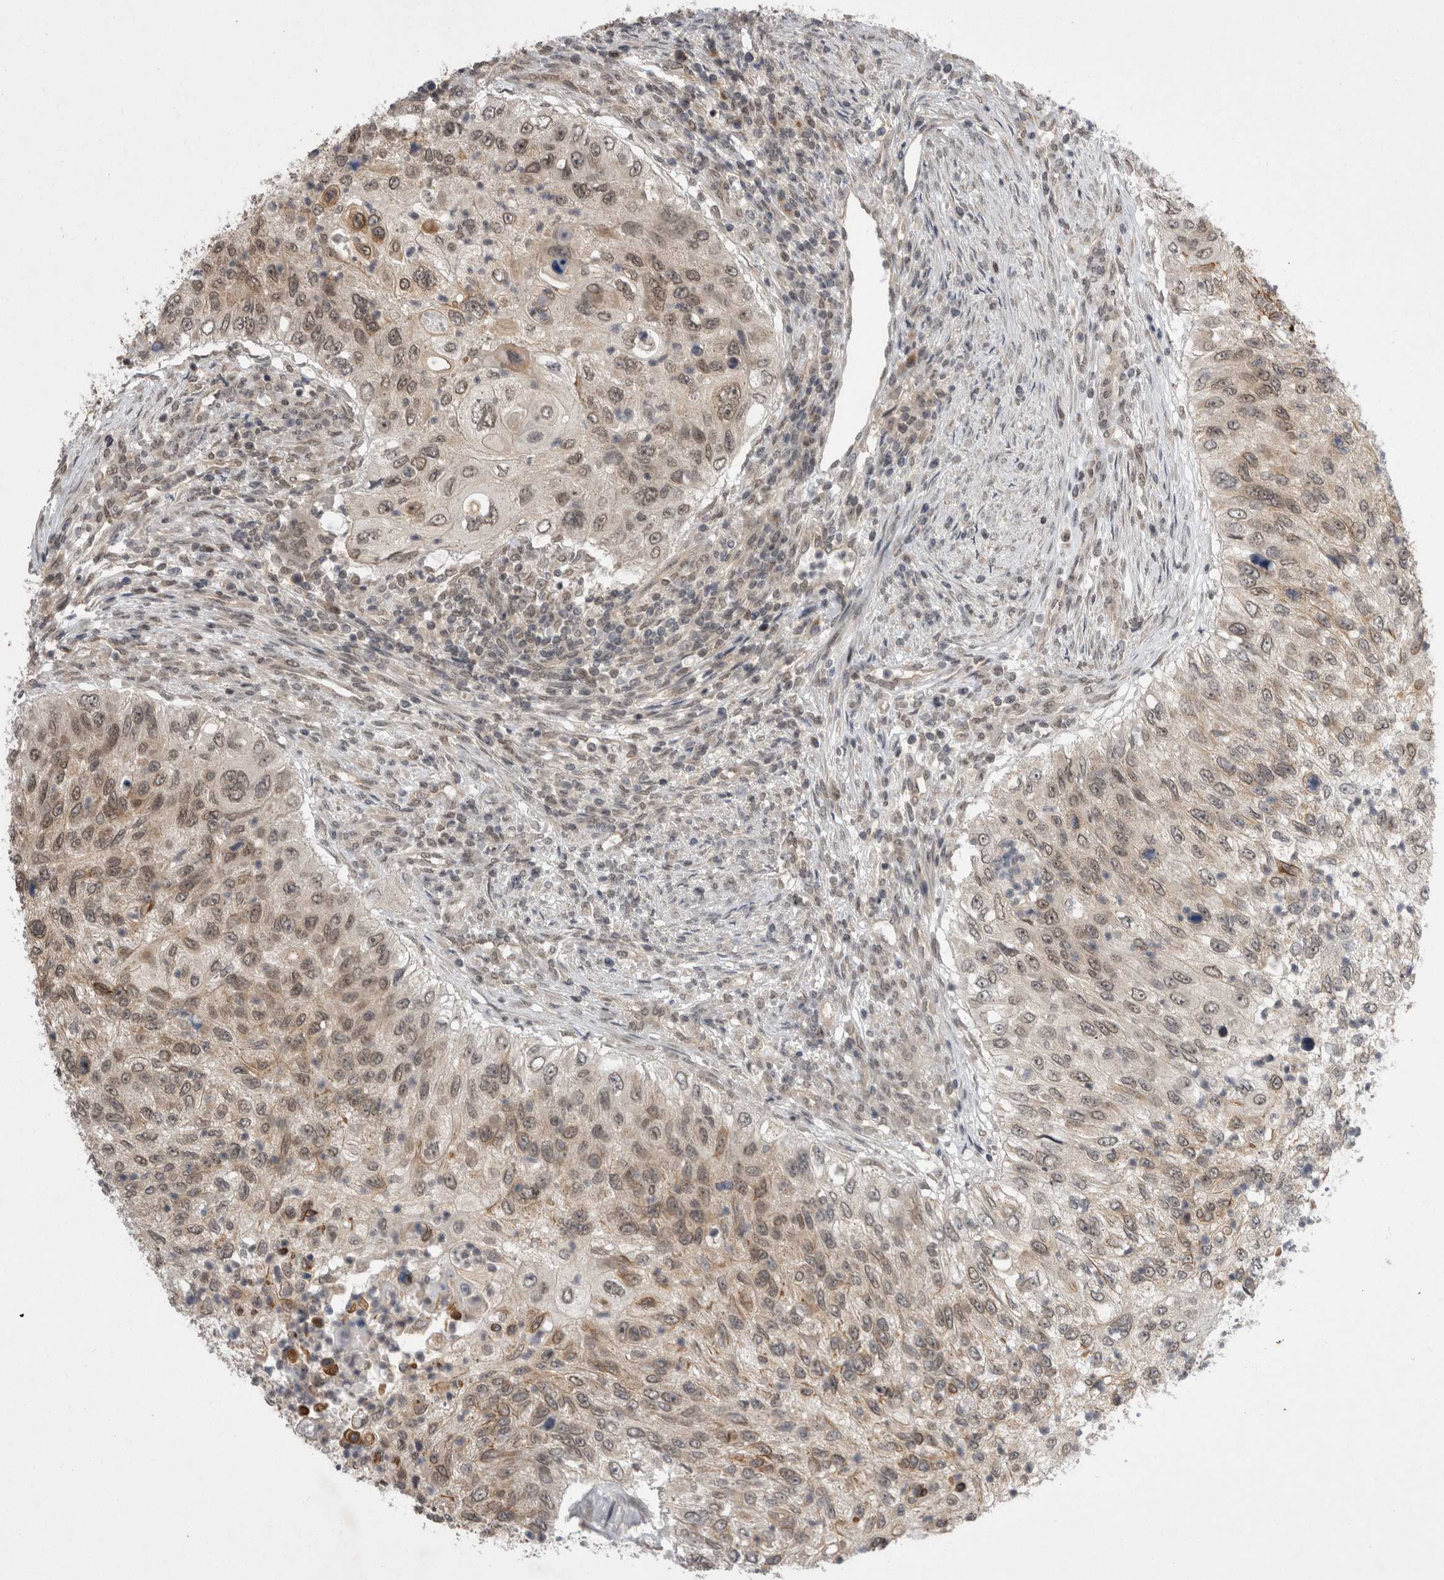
{"staining": {"intensity": "weak", "quantity": ">75%", "location": "cytoplasmic/membranous,nuclear"}, "tissue": "urothelial cancer", "cell_type": "Tumor cells", "image_type": "cancer", "snomed": [{"axis": "morphology", "description": "Urothelial carcinoma, High grade"}, {"axis": "topography", "description": "Urinary bladder"}], "caption": "Human high-grade urothelial carcinoma stained for a protein (brown) reveals weak cytoplasmic/membranous and nuclear positive staining in approximately >75% of tumor cells.", "gene": "ZNF341", "patient": {"sex": "female", "age": 60}}